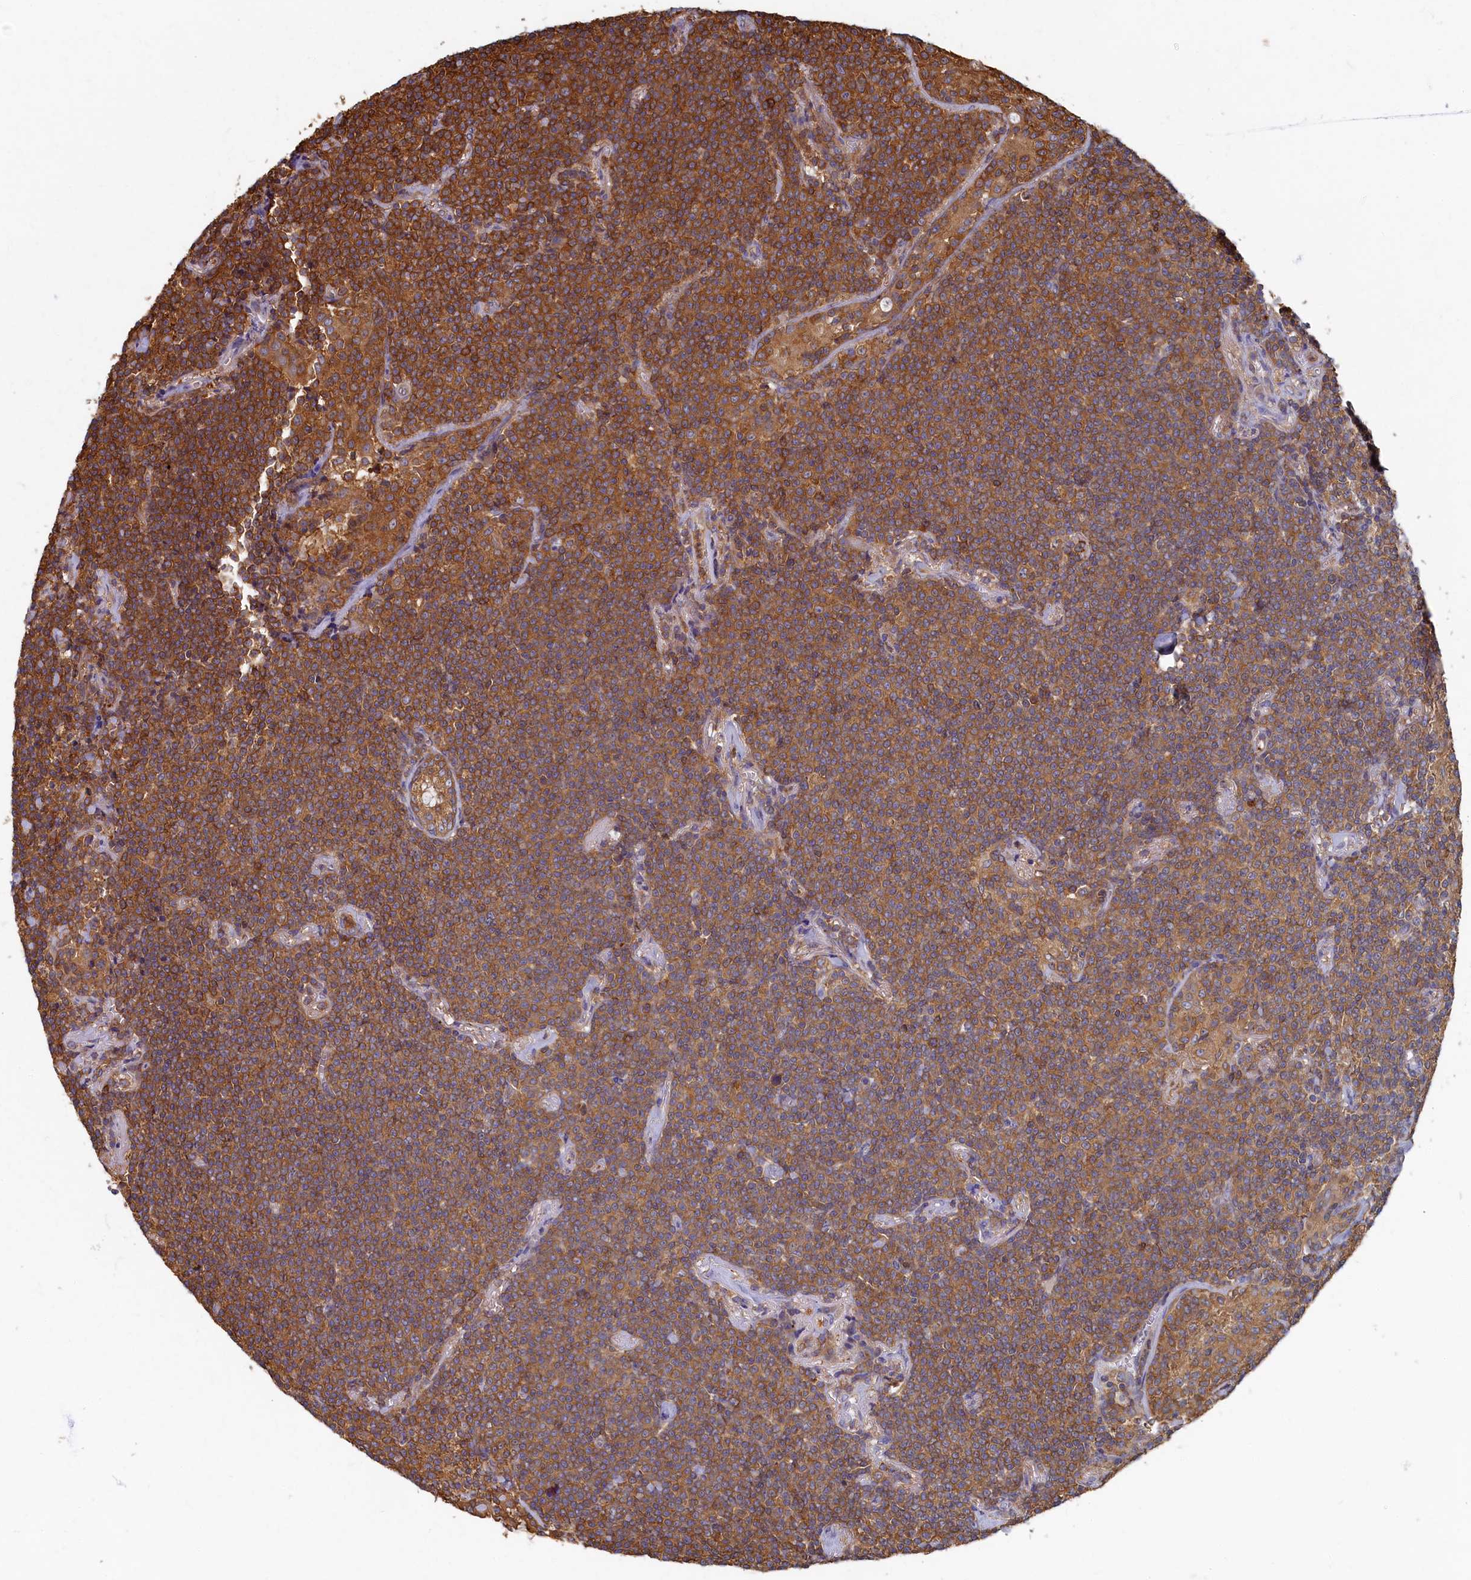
{"staining": {"intensity": "strong", "quantity": ">75%", "location": "cytoplasmic/membranous"}, "tissue": "lymphoma", "cell_type": "Tumor cells", "image_type": "cancer", "snomed": [{"axis": "morphology", "description": "Malignant lymphoma, non-Hodgkin's type, Low grade"}, {"axis": "topography", "description": "Lung"}], "caption": "Human lymphoma stained with a protein marker reveals strong staining in tumor cells.", "gene": "TIMM8B", "patient": {"sex": "female", "age": 71}}